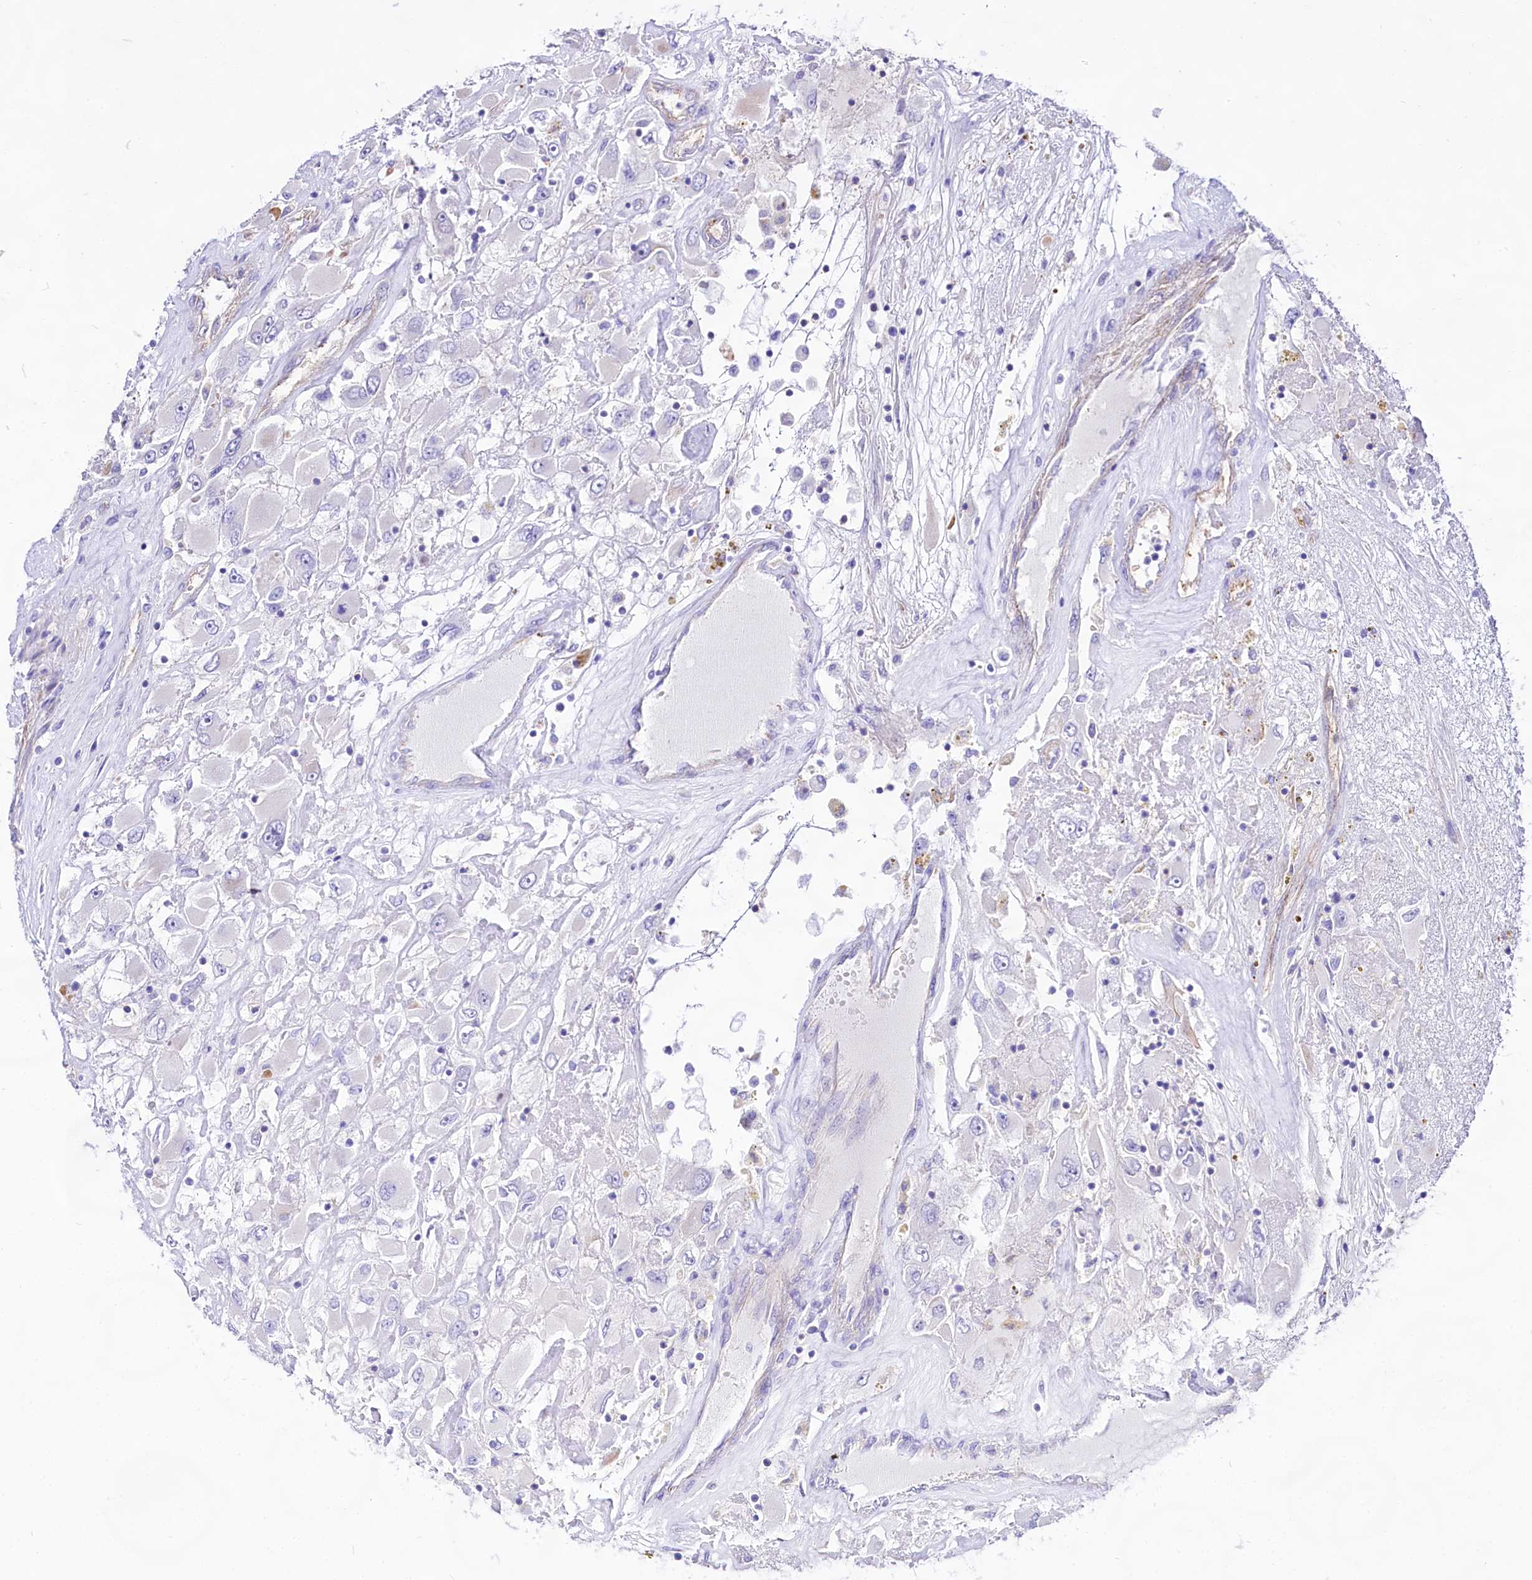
{"staining": {"intensity": "negative", "quantity": "none", "location": "none"}, "tissue": "renal cancer", "cell_type": "Tumor cells", "image_type": "cancer", "snomed": [{"axis": "morphology", "description": "Adenocarcinoma, NOS"}, {"axis": "topography", "description": "Kidney"}], "caption": "This is an IHC micrograph of adenocarcinoma (renal). There is no staining in tumor cells.", "gene": "CD99", "patient": {"sex": "female", "age": 52}}